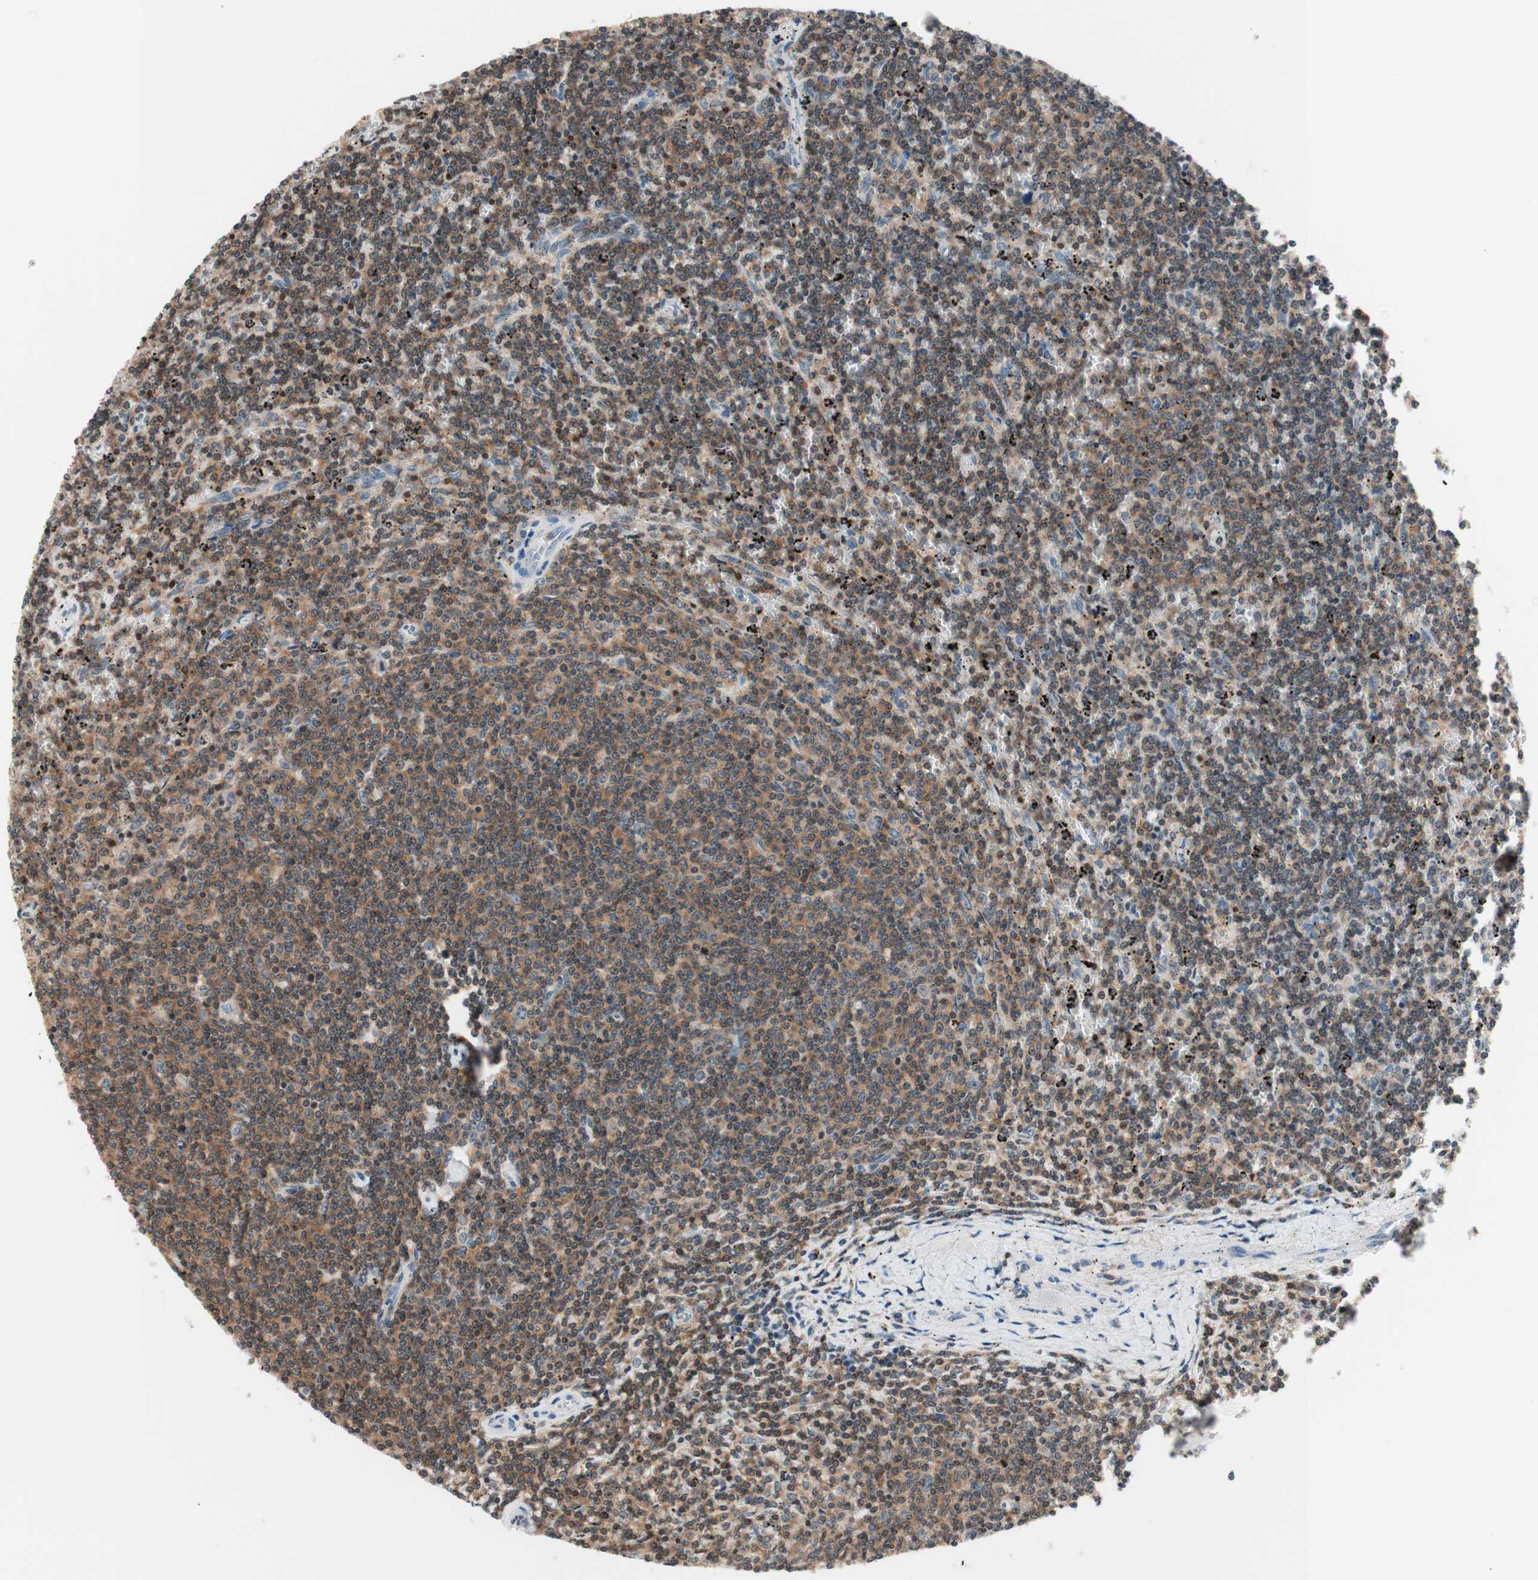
{"staining": {"intensity": "weak", "quantity": ">75%", "location": "cytoplasmic/membranous"}, "tissue": "lymphoma", "cell_type": "Tumor cells", "image_type": "cancer", "snomed": [{"axis": "morphology", "description": "Malignant lymphoma, non-Hodgkin's type, Low grade"}, {"axis": "topography", "description": "Spleen"}], "caption": "An image showing weak cytoplasmic/membranous expression in approximately >75% of tumor cells in low-grade malignant lymphoma, non-Hodgkin's type, as visualized by brown immunohistochemical staining.", "gene": "WIPF1", "patient": {"sex": "female", "age": 50}}